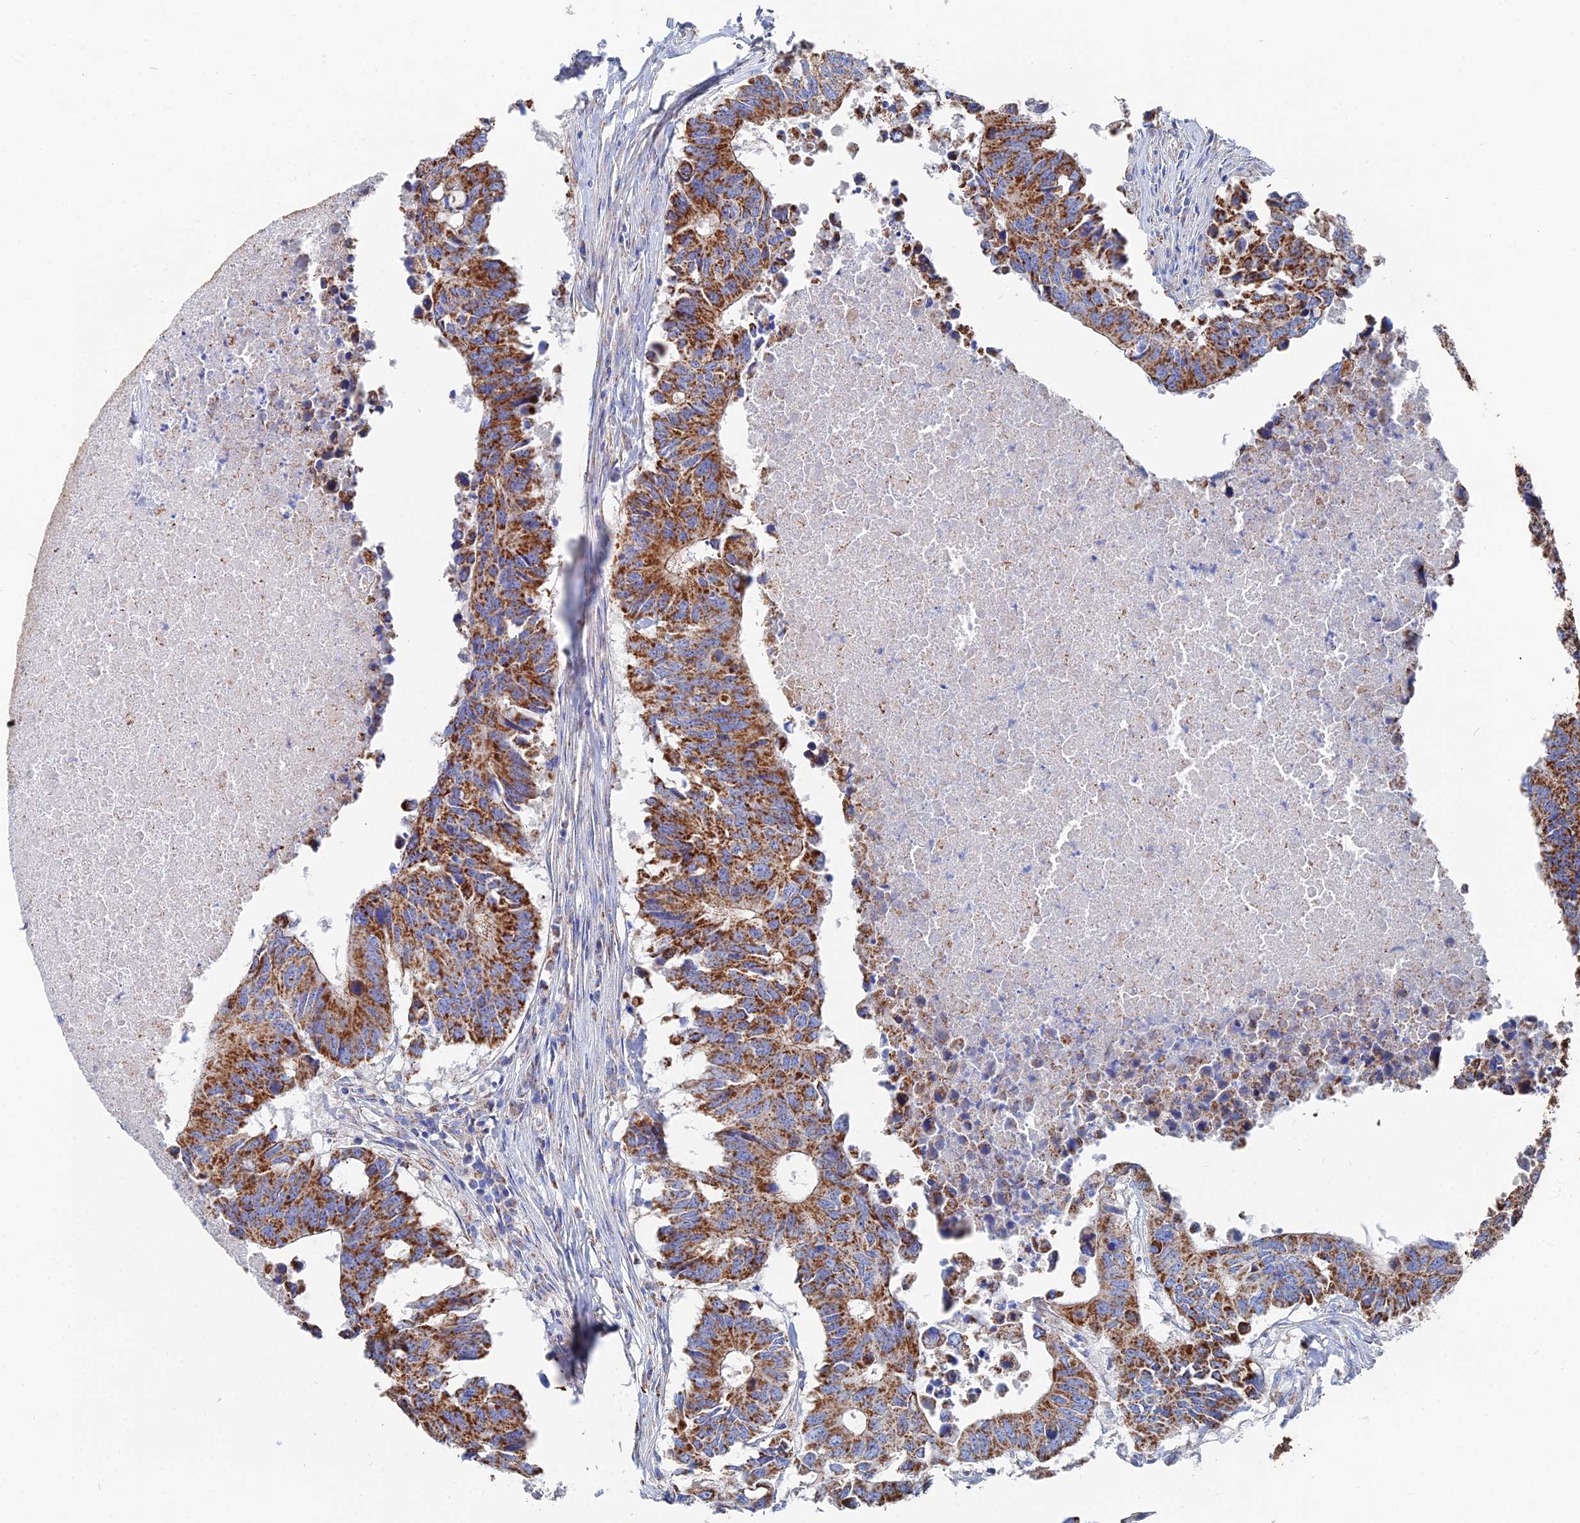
{"staining": {"intensity": "strong", "quantity": ">75%", "location": "cytoplasmic/membranous"}, "tissue": "colorectal cancer", "cell_type": "Tumor cells", "image_type": "cancer", "snomed": [{"axis": "morphology", "description": "Adenocarcinoma, NOS"}, {"axis": "topography", "description": "Colon"}], "caption": "The histopathology image exhibits a brown stain indicating the presence of a protein in the cytoplasmic/membranous of tumor cells in colorectal cancer. The staining was performed using DAB (3,3'-diaminobenzidine), with brown indicating positive protein expression. Nuclei are stained blue with hematoxylin.", "gene": "IFT80", "patient": {"sex": "male", "age": 71}}